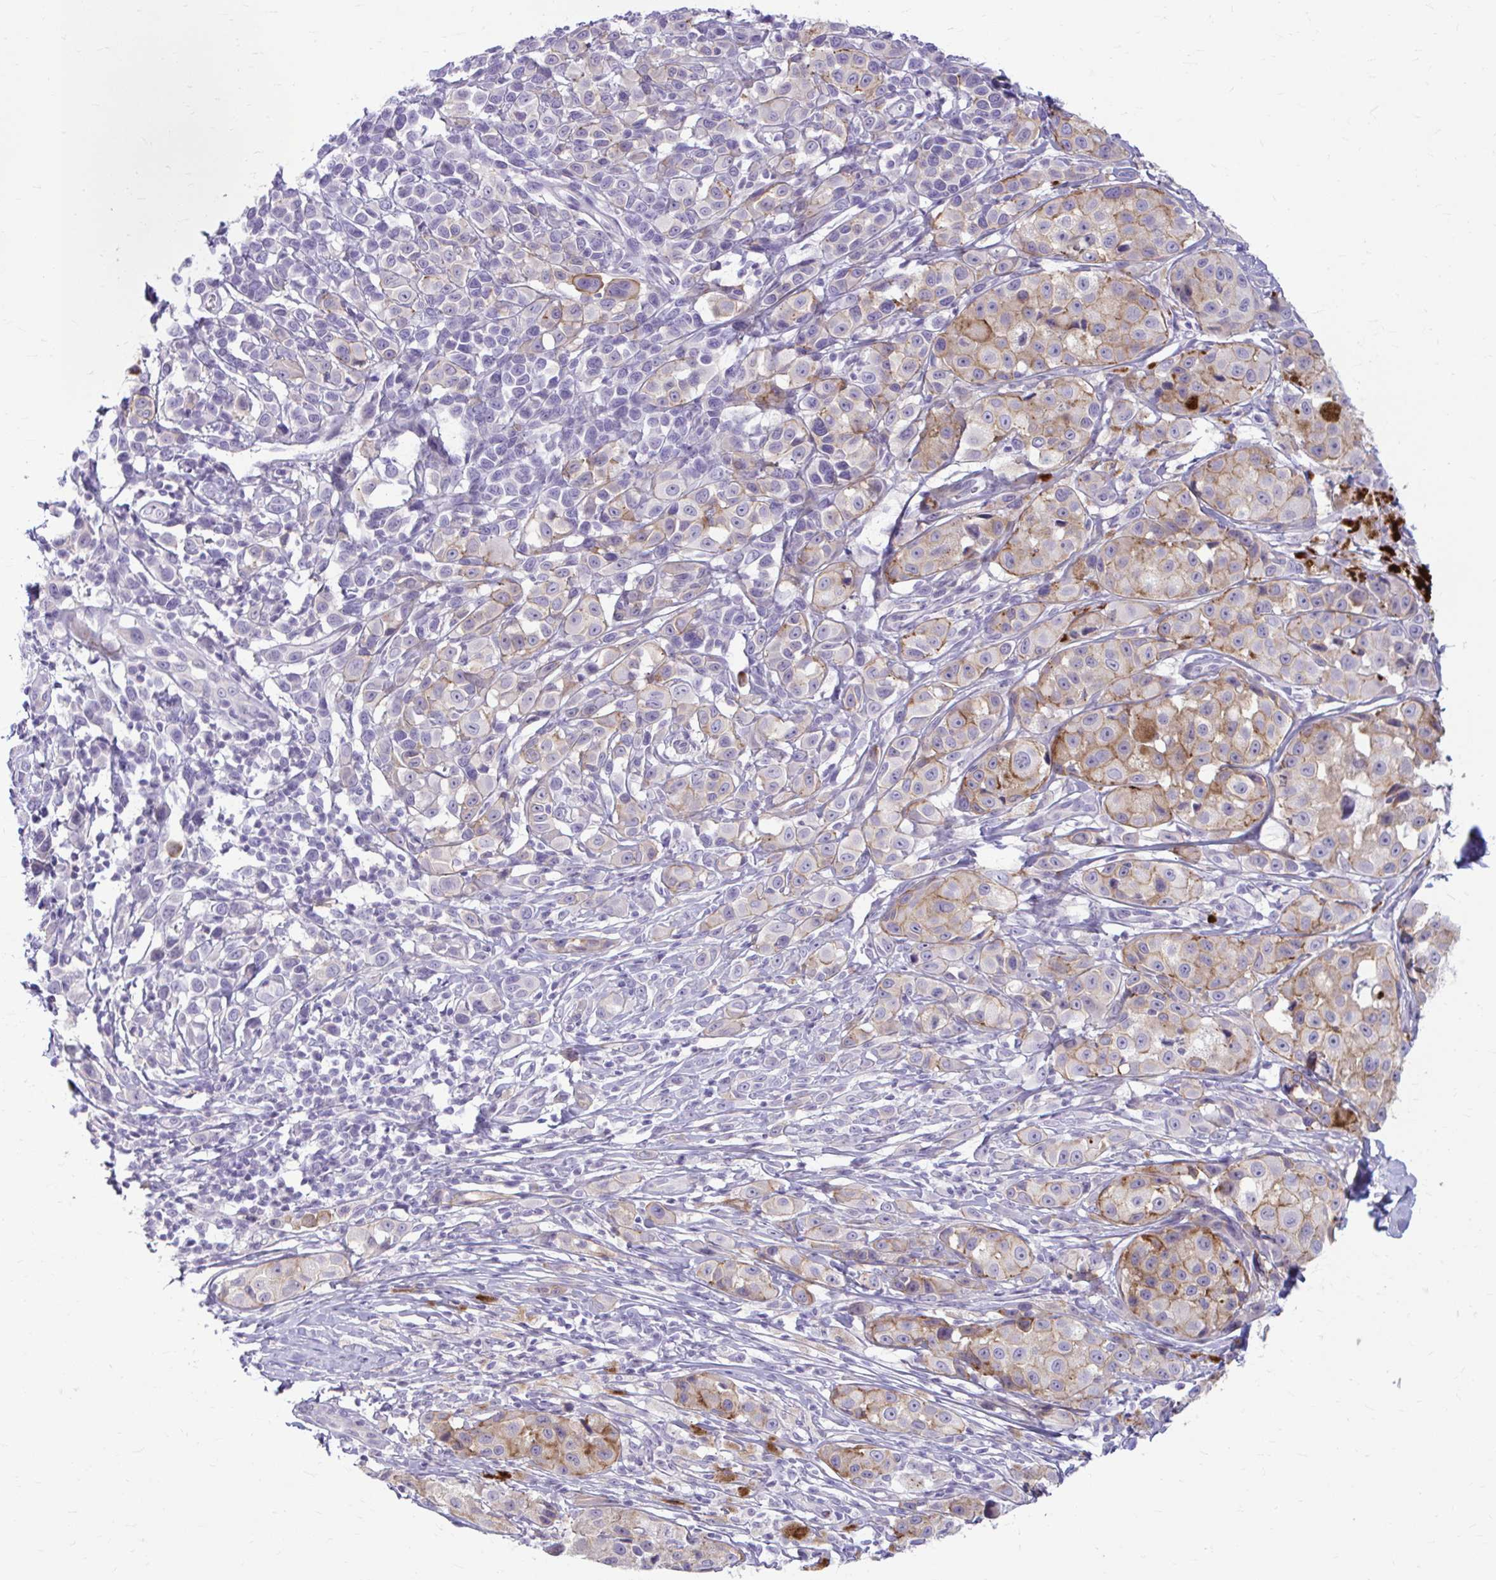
{"staining": {"intensity": "moderate", "quantity": "<25%", "location": "cytoplasmic/membranous"}, "tissue": "melanoma", "cell_type": "Tumor cells", "image_type": "cancer", "snomed": [{"axis": "morphology", "description": "Malignant melanoma, NOS"}, {"axis": "topography", "description": "Skin"}], "caption": "Immunohistochemical staining of human malignant melanoma displays low levels of moderate cytoplasmic/membranous protein expression in about <25% of tumor cells.", "gene": "CHIA", "patient": {"sex": "male", "age": 39}}